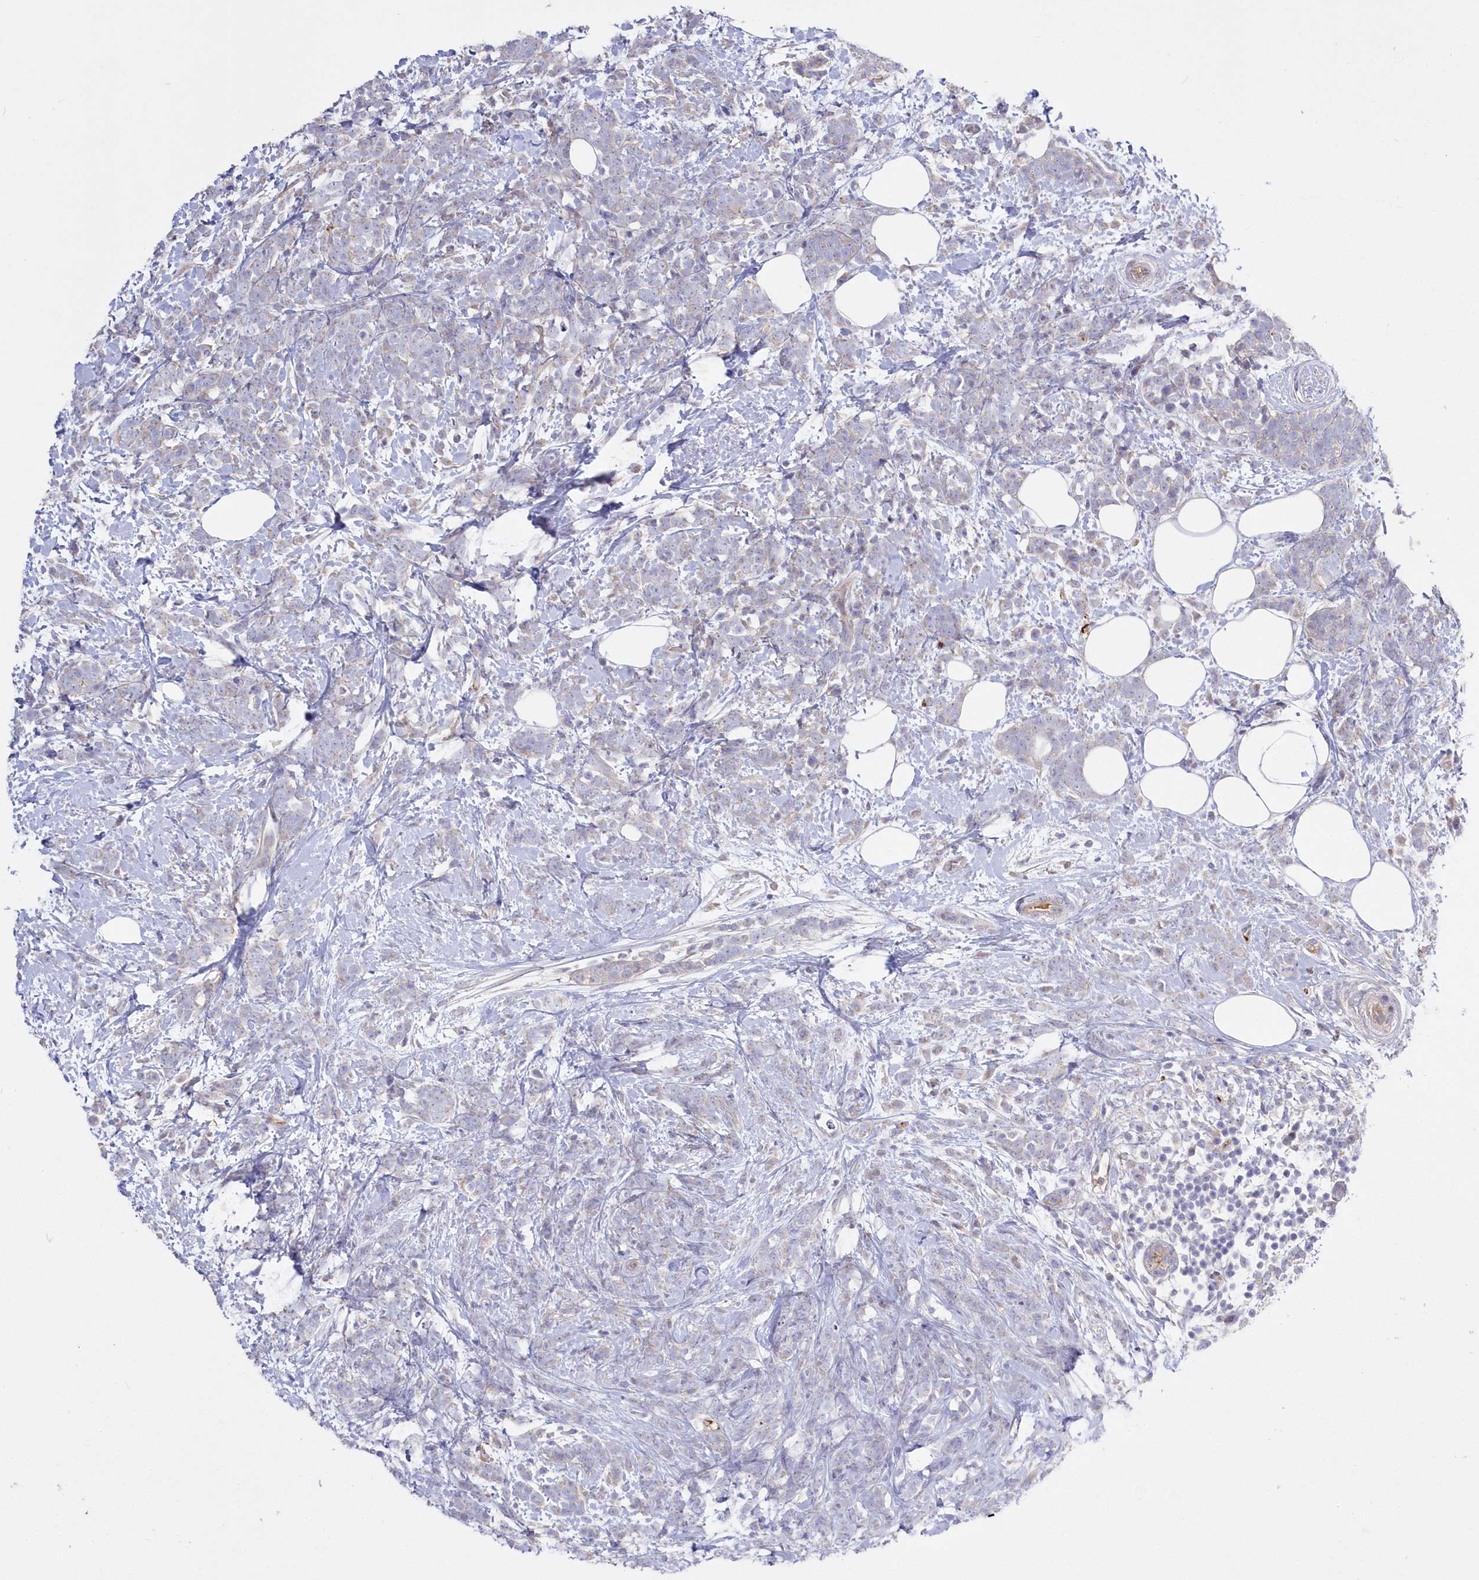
{"staining": {"intensity": "negative", "quantity": "none", "location": "none"}, "tissue": "breast cancer", "cell_type": "Tumor cells", "image_type": "cancer", "snomed": [{"axis": "morphology", "description": "Lobular carcinoma"}, {"axis": "topography", "description": "Breast"}], "caption": "Immunohistochemical staining of human breast lobular carcinoma exhibits no significant expression in tumor cells. (DAB IHC, high magnification).", "gene": "WBP1L", "patient": {"sex": "female", "age": 58}}